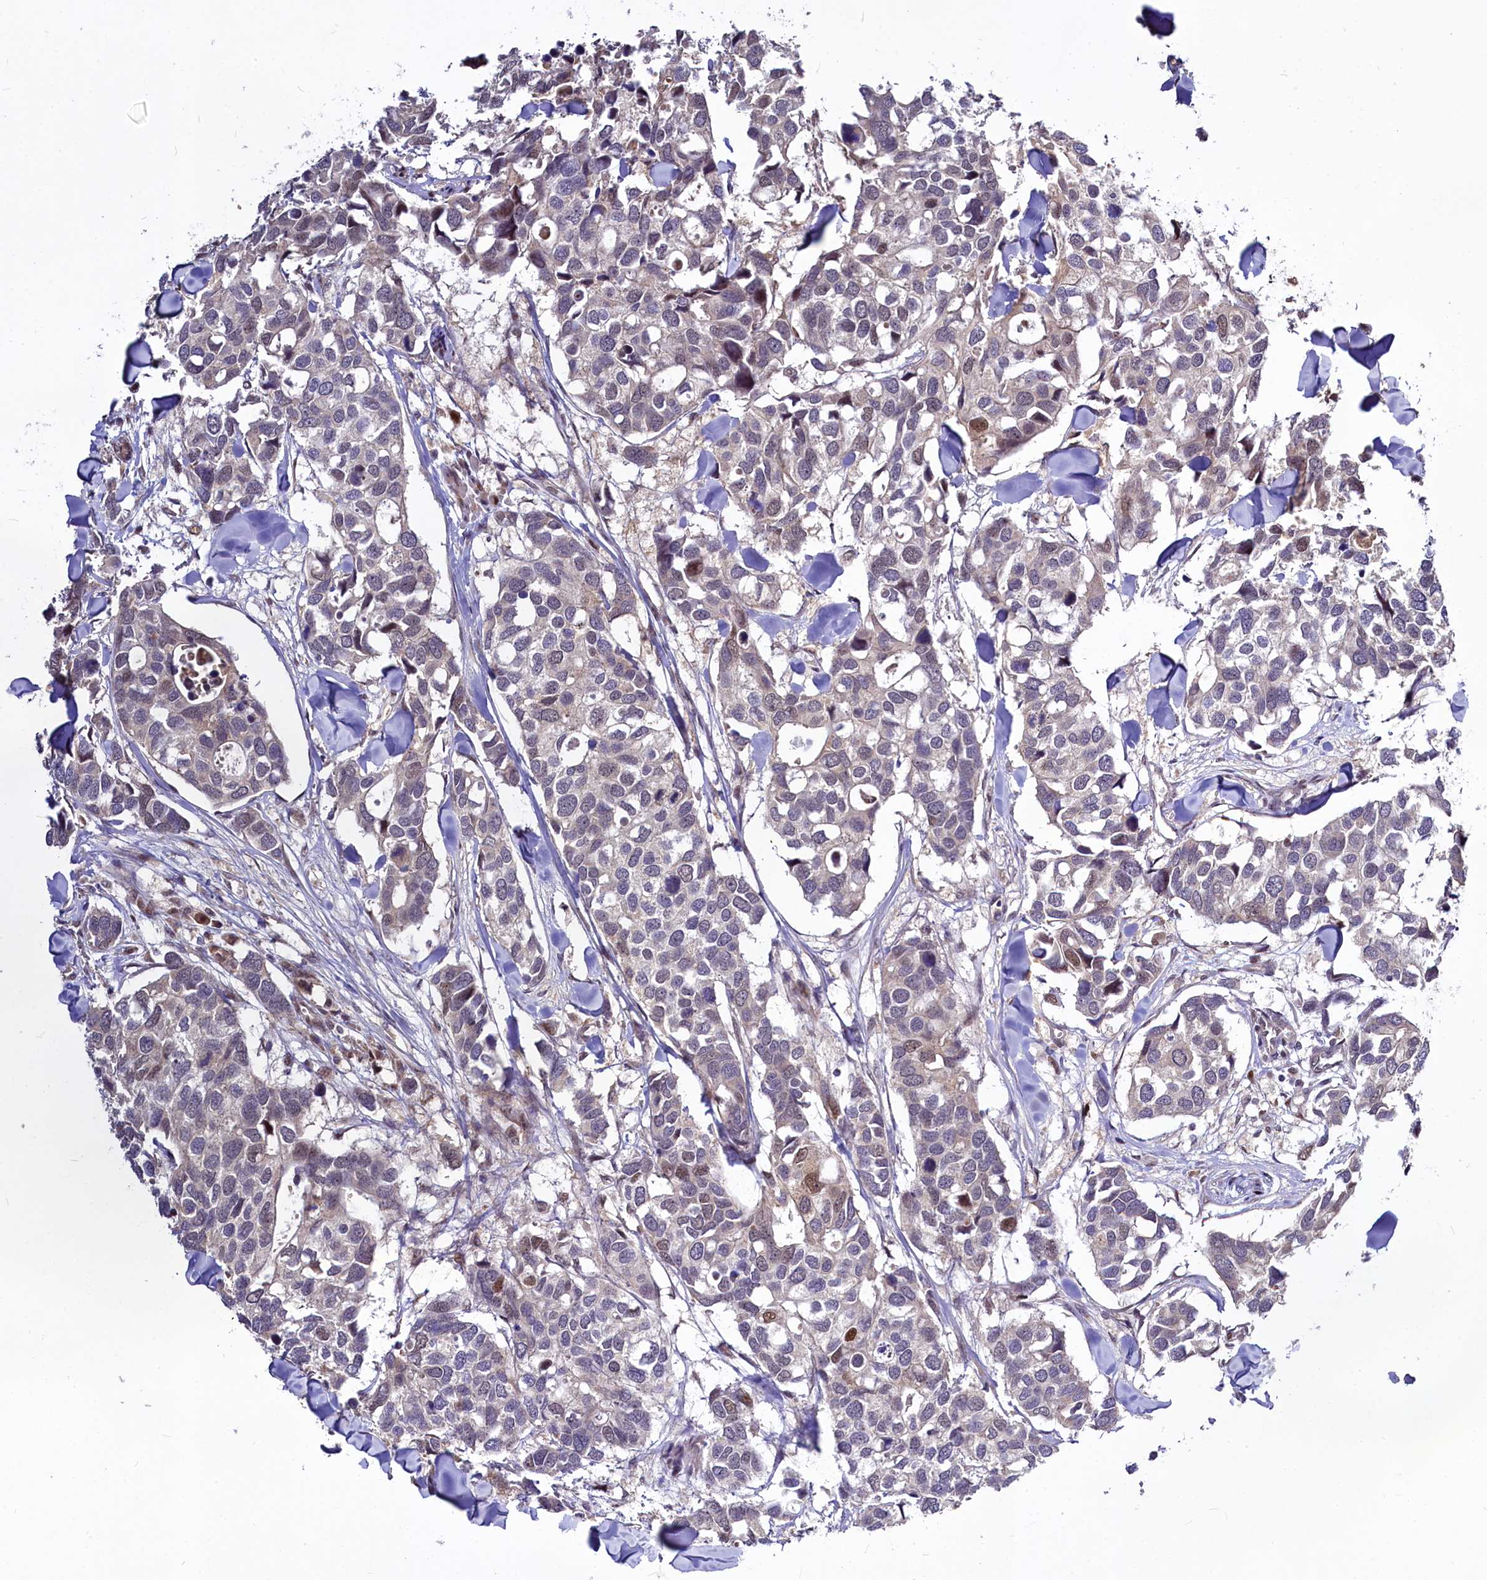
{"staining": {"intensity": "moderate", "quantity": "<25%", "location": "nuclear"}, "tissue": "breast cancer", "cell_type": "Tumor cells", "image_type": "cancer", "snomed": [{"axis": "morphology", "description": "Duct carcinoma"}, {"axis": "topography", "description": "Breast"}], "caption": "Infiltrating ductal carcinoma (breast) stained with DAB immunohistochemistry shows low levels of moderate nuclear expression in approximately <25% of tumor cells. The protein is shown in brown color, while the nuclei are stained blue.", "gene": "MAML2", "patient": {"sex": "female", "age": 83}}